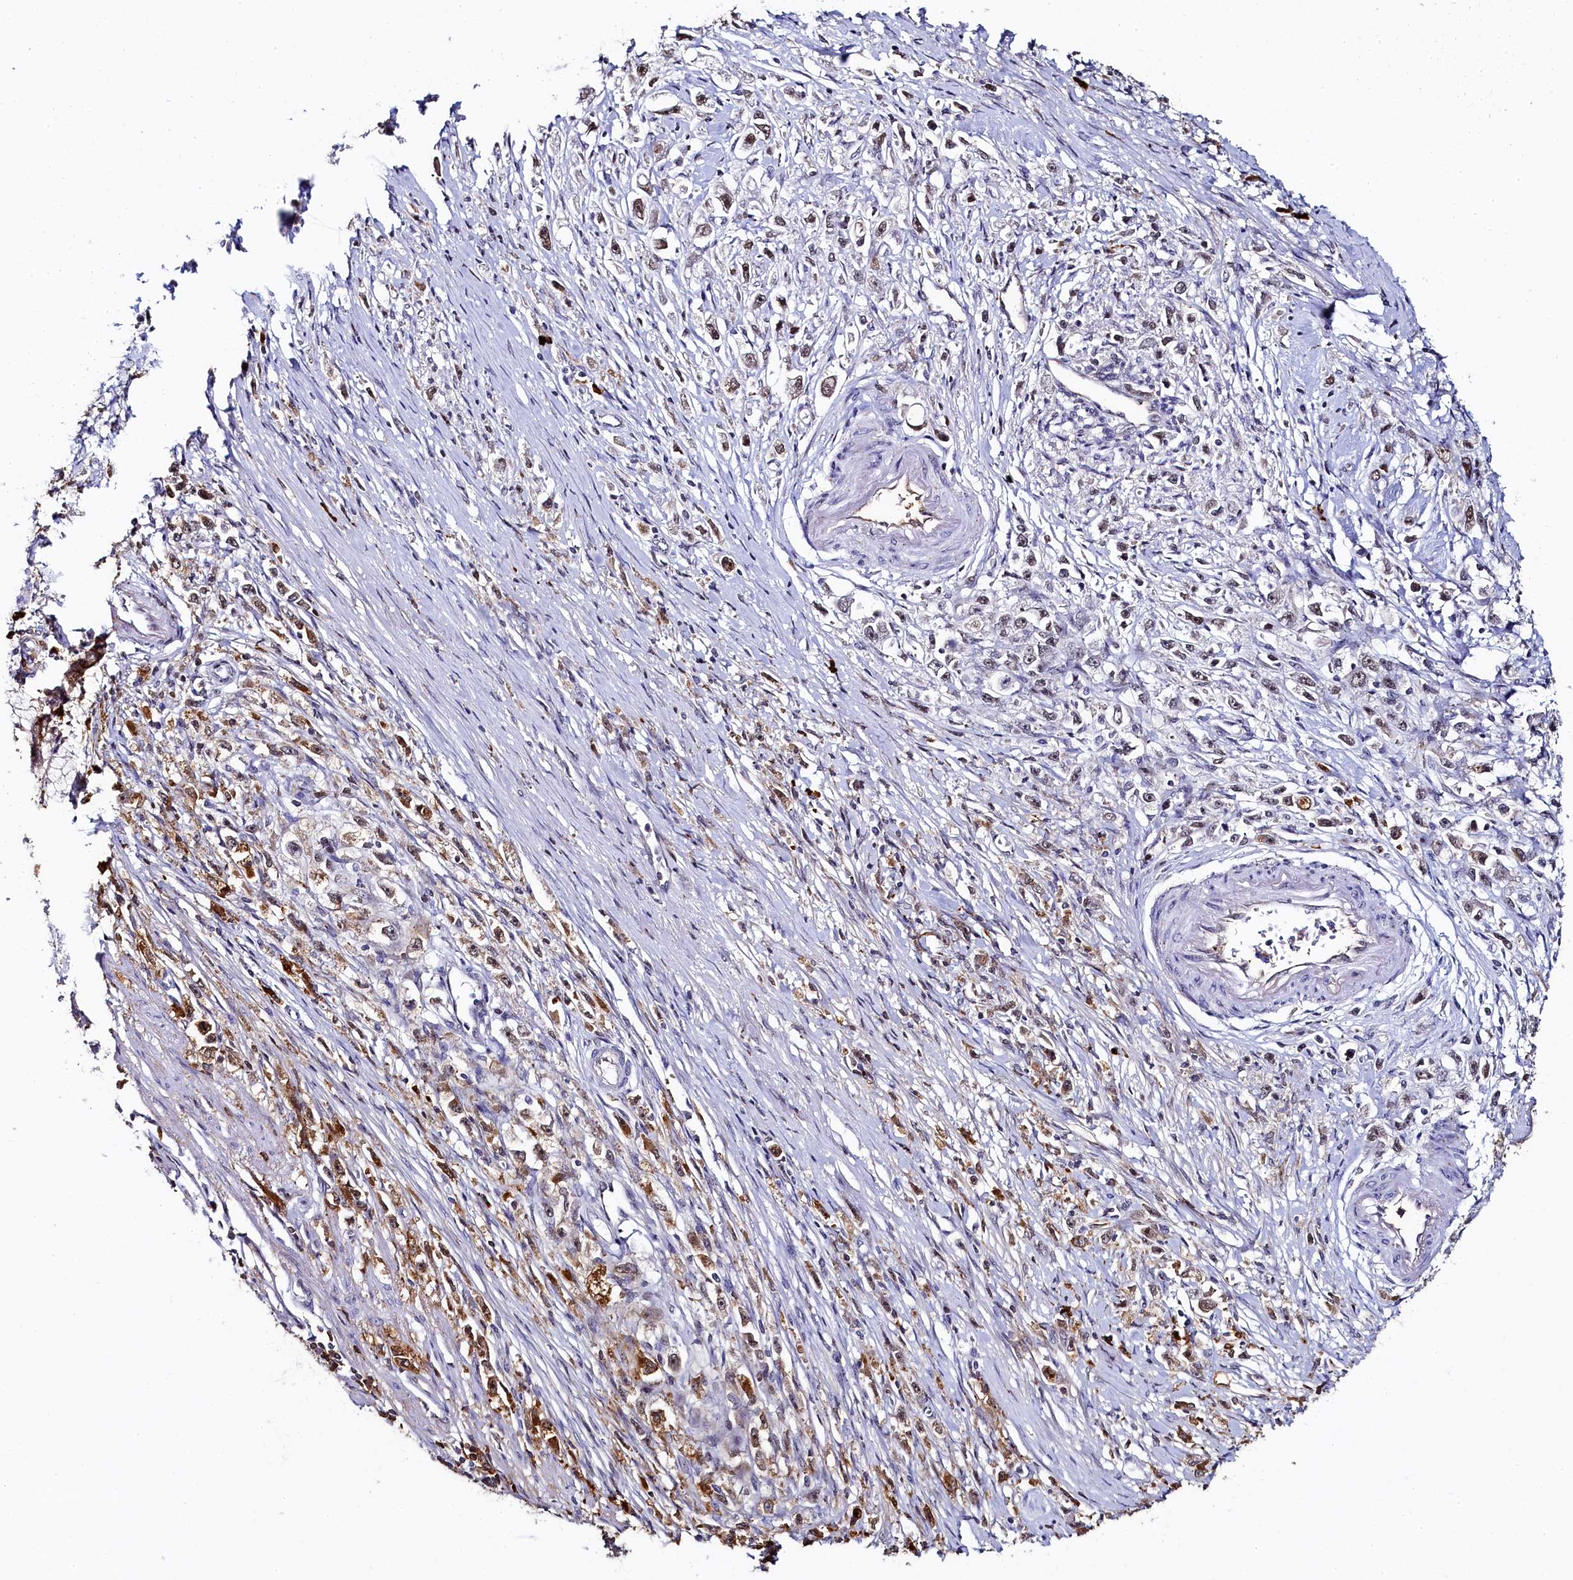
{"staining": {"intensity": "moderate", "quantity": ">75%", "location": "cytoplasmic/membranous"}, "tissue": "stomach cancer", "cell_type": "Tumor cells", "image_type": "cancer", "snomed": [{"axis": "morphology", "description": "Adenocarcinoma, NOS"}, {"axis": "topography", "description": "Stomach"}], "caption": "Protein expression analysis of human adenocarcinoma (stomach) reveals moderate cytoplasmic/membranous staining in about >75% of tumor cells. The protein is stained brown, and the nuclei are stained in blue (DAB (3,3'-diaminobenzidine) IHC with brightfield microscopy, high magnification).", "gene": "INTS14", "patient": {"sex": "female", "age": 59}}